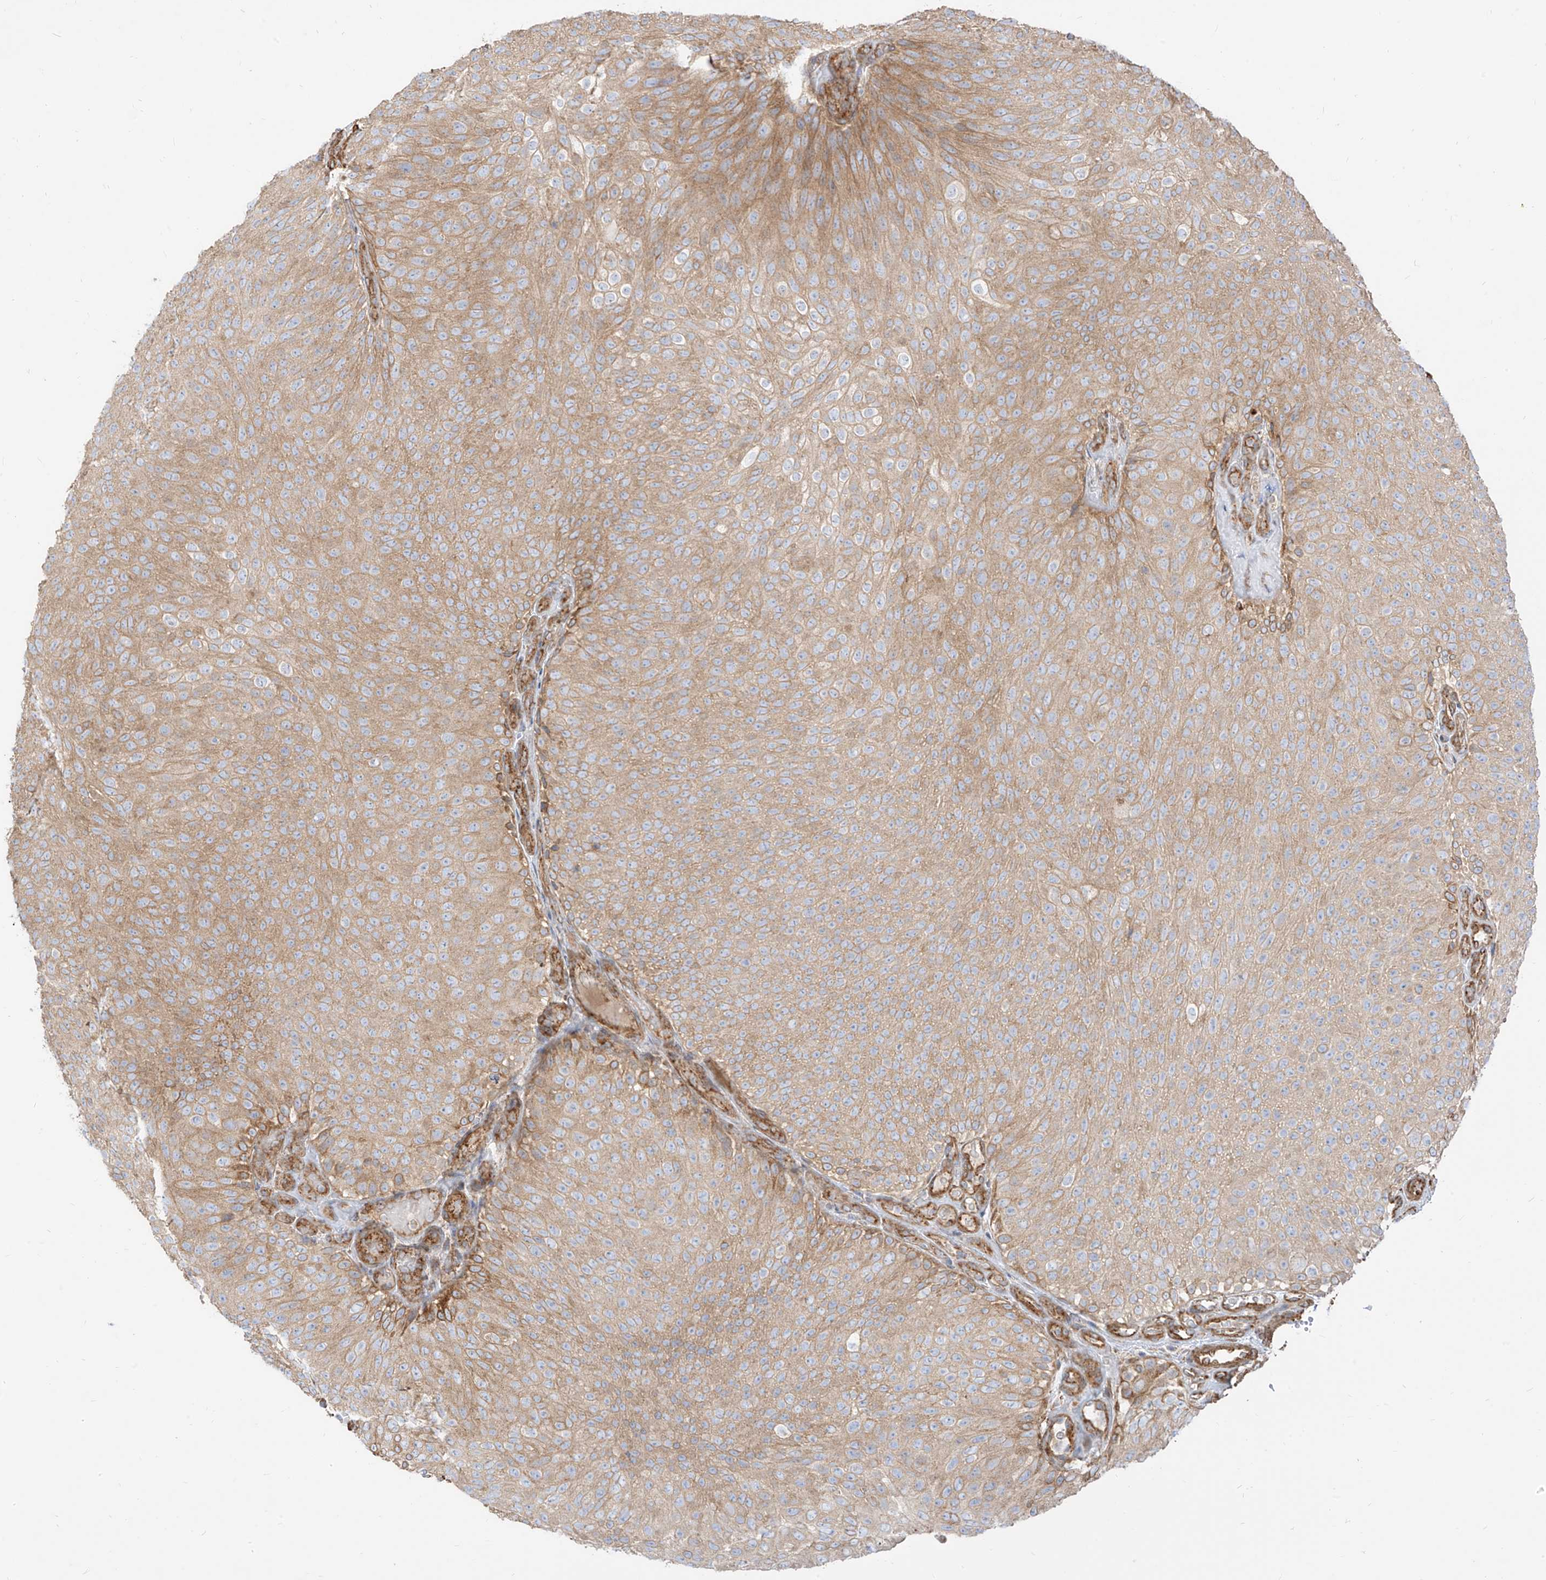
{"staining": {"intensity": "weak", "quantity": ">75%", "location": "cytoplasmic/membranous"}, "tissue": "urothelial cancer", "cell_type": "Tumor cells", "image_type": "cancer", "snomed": [{"axis": "morphology", "description": "Urothelial carcinoma, Low grade"}, {"axis": "topography", "description": "Urinary bladder"}], "caption": "Brown immunohistochemical staining in human urothelial cancer displays weak cytoplasmic/membranous staining in about >75% of tumor cells.", "gene": "PLCL1", "patient": {"sex": "male", "age": 78}}